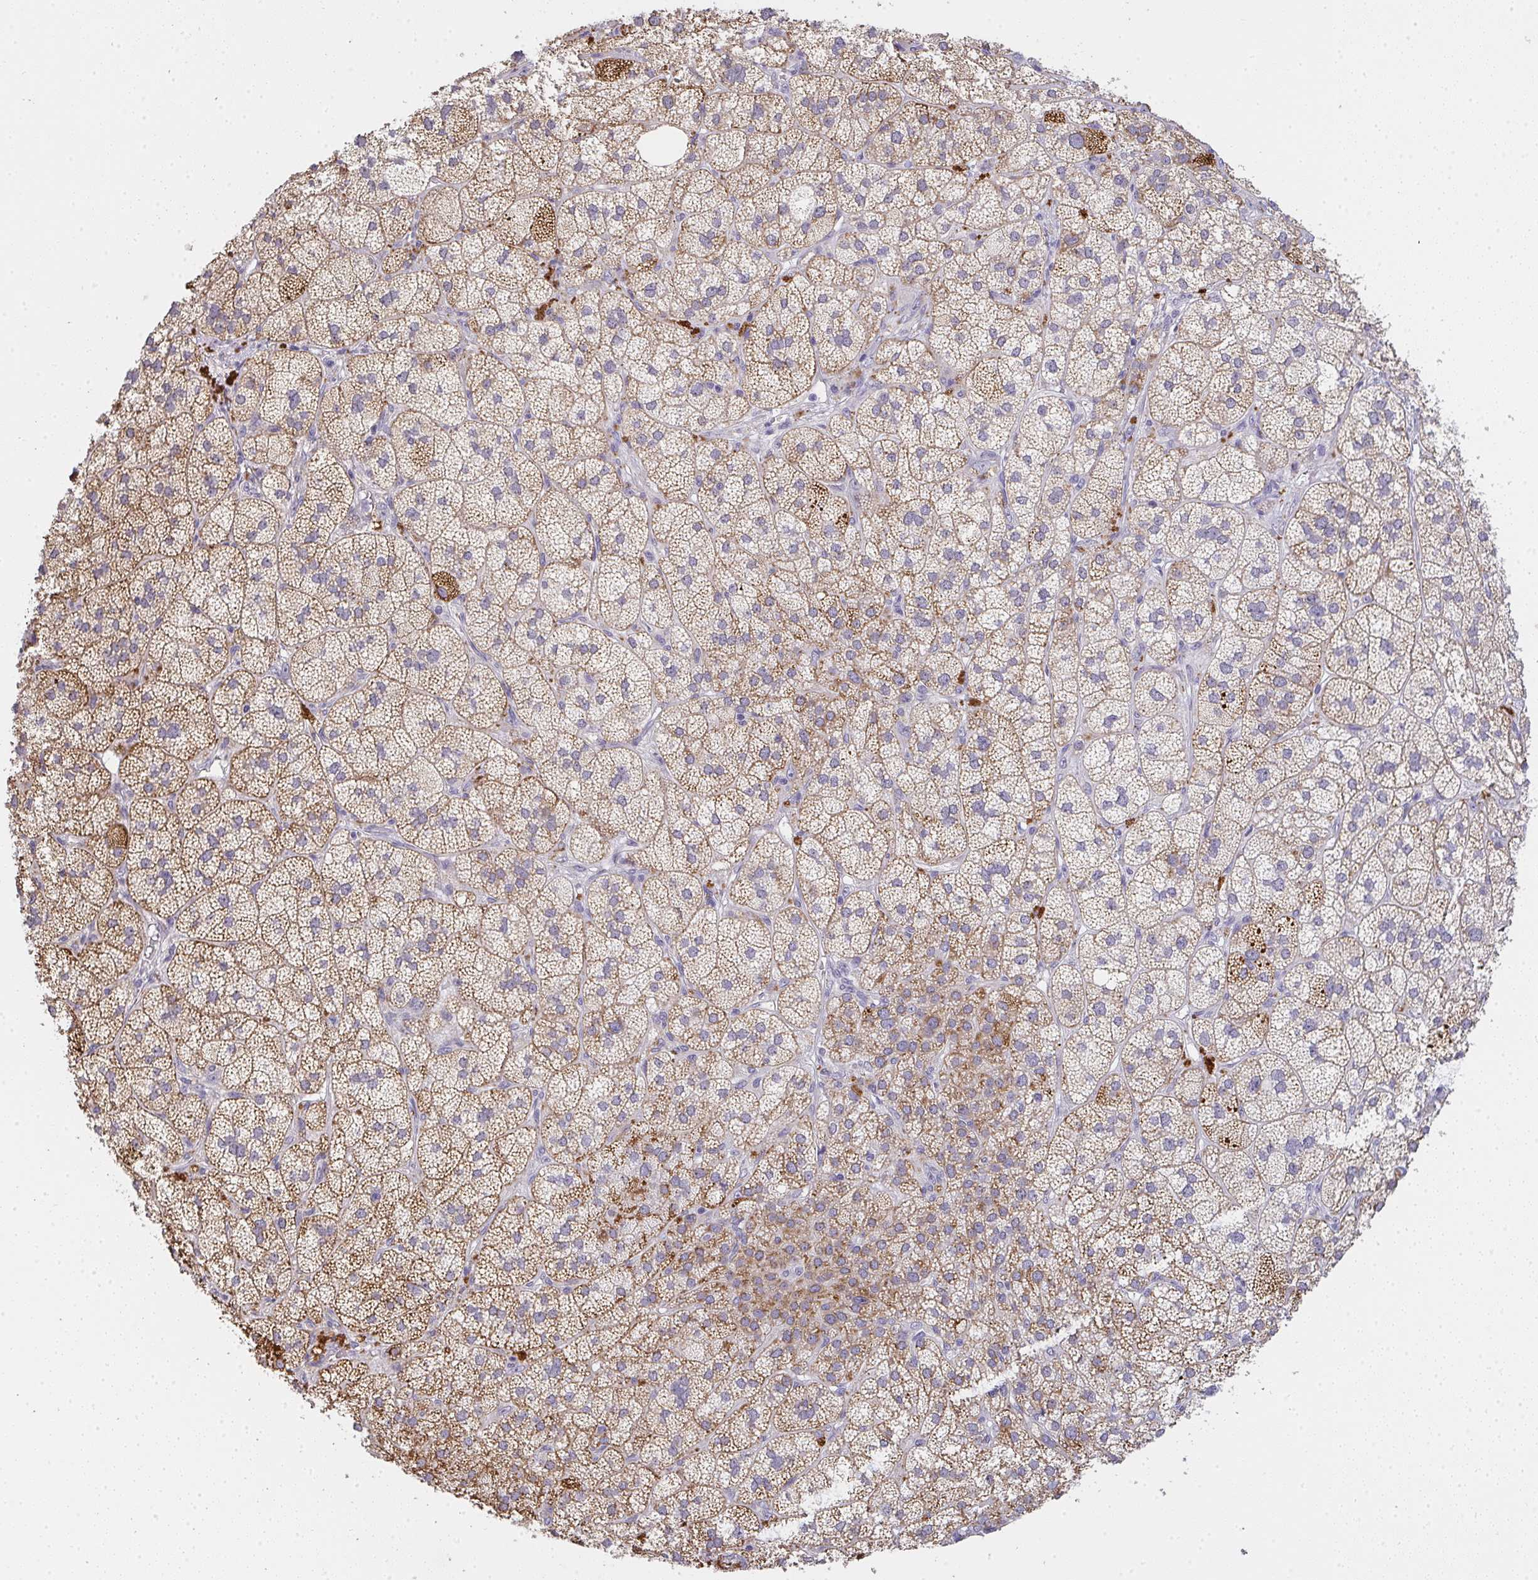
{"staining": {"intensity": "strong", "quantity": ">75%", "location": "cytoplasmic/membranous"}, "tissue": "adrenal gland", "cell_type": "Glandular cells", "image_type": "normal", "snomed": [{"axis": "morphology", "description": "Normal tissue, NOS"}, {"axis": "topography", "description": "Adrenal gland"}], "caption": "This histopathology image reveals immunohistochemistry (IHC) staining of normal adrenal gland, with high strong cytoplasmic/membranous positivity in about >75% of glandular cells.", "gene": "TMEM219", "patient": {"sex": "female", "age": 60}}